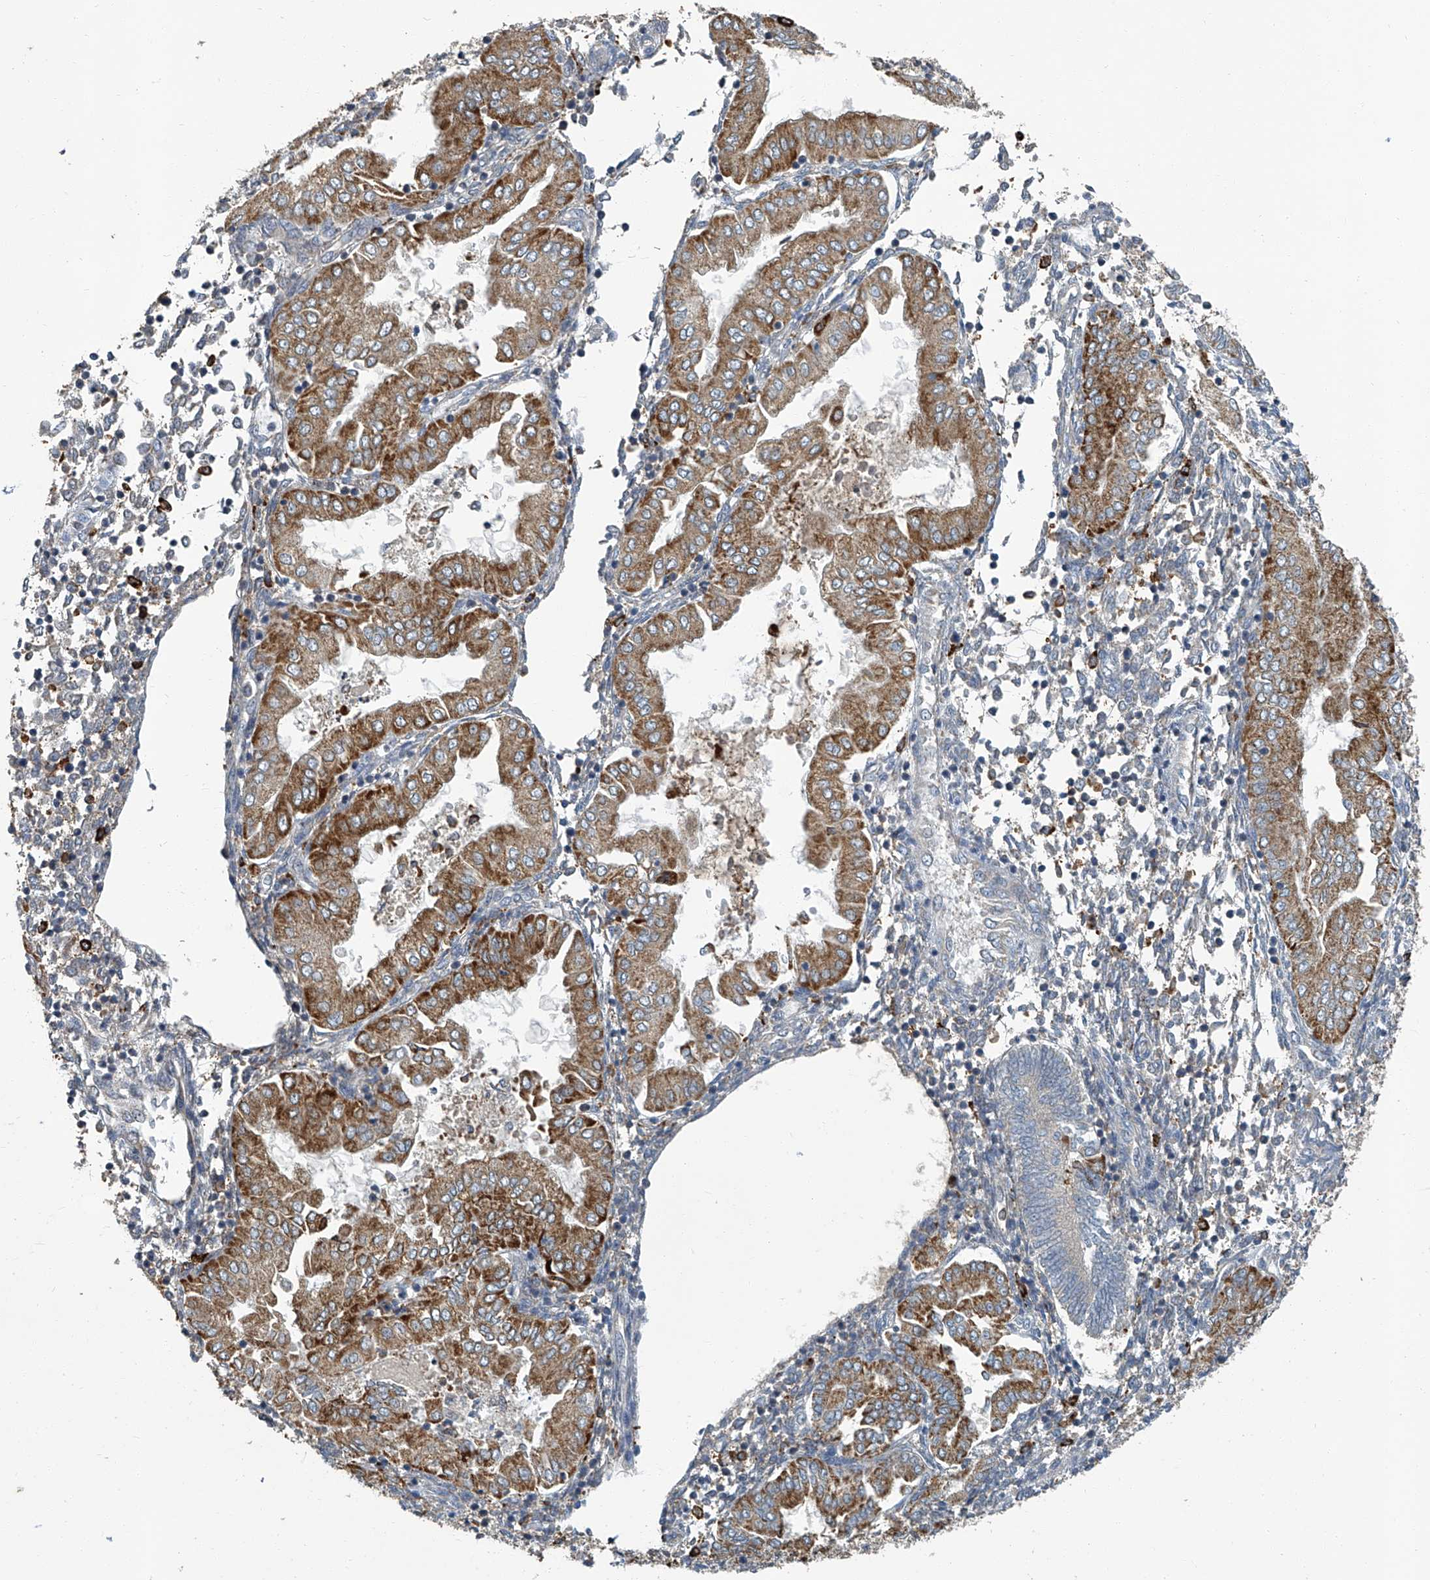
{"staining": {"intensity": "moderate", "quantity": "<25%", "location": "cytoplasmic/membranous"}, "tissue": "endometrium", "cell_type": "Cells in endometrial stroma", "image_type": "normal", "snomed": [{"axis": "morphology", "description": "Normal tissue, NOS"}, {"axis": "topography", "description": "Endometrium"}], "caption": "Immunohistochemical staining of normal human endometrium displays moderate cytoplasmic/membranous protein staining in about <25% of cells in endometrial stroma. The staining was performed using DAB (3,3'-diaminobenzidine), with brown indicating positive protein expression. Nuclei are stained blue with hematoxylin.", "gene": "FAM167A", "patient": {"sex": "female", "age": 53}}